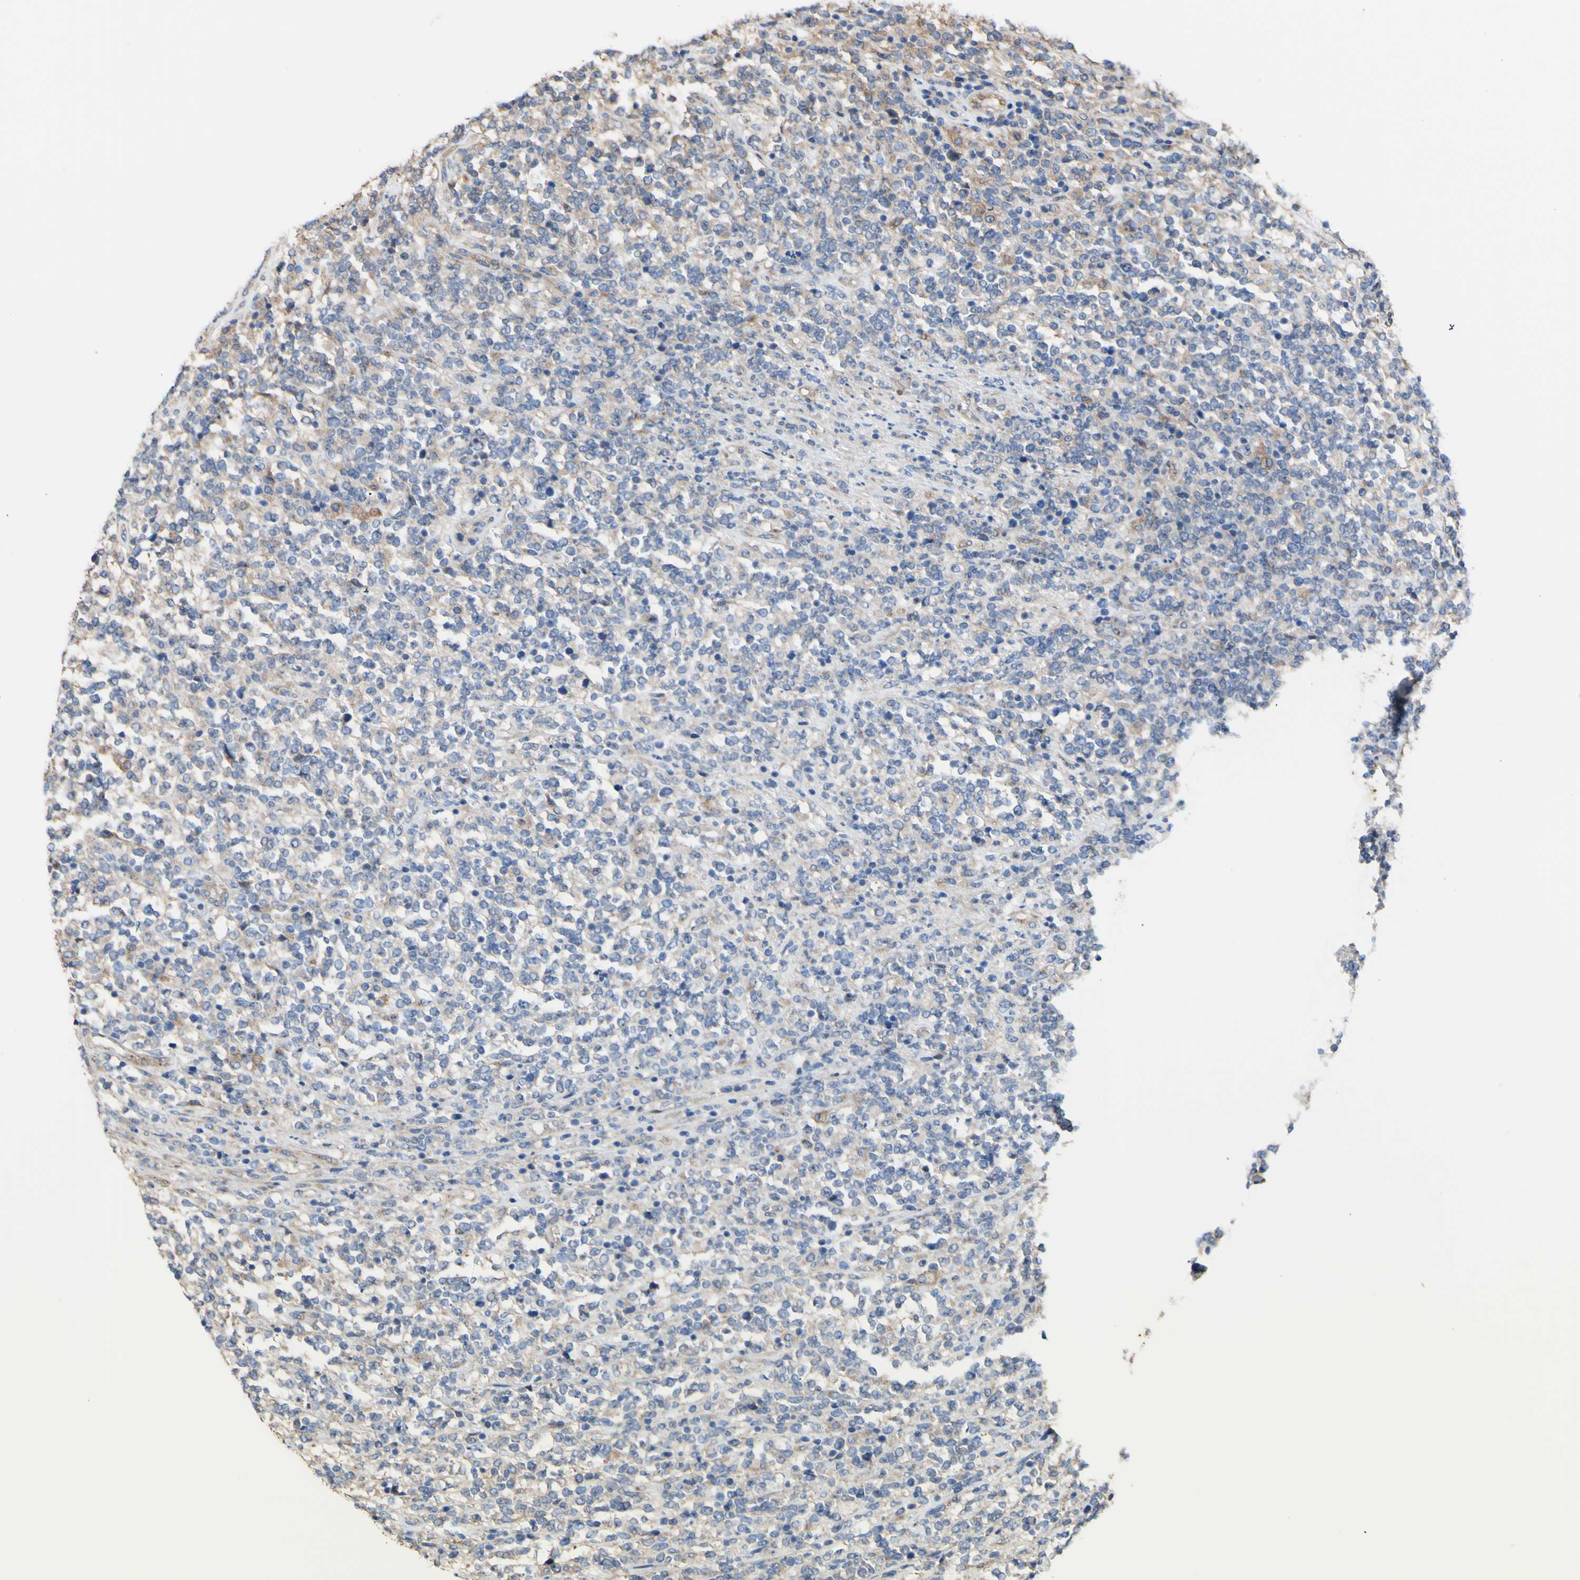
{"staining": {"intensity": "moderate", "quantity": ">75%", "location": "cytoplasmic/membranous"}, "tissue": "lymphoma", "cell_type": "Tumor cells", "image_type": "cancer", "snomed": [{"axis": "morphology", "description": "Malignant lymphoma, non-Hodgkin's type, High grade"}, {"axis": "topography", "description": "Soft tissue"}], "caption": "Human lymphoma stained with a protein marker exhibits moderate staining in tumor cells.", "gene": "LRIG3", "patient": {"sex": "male", "age": 18}}